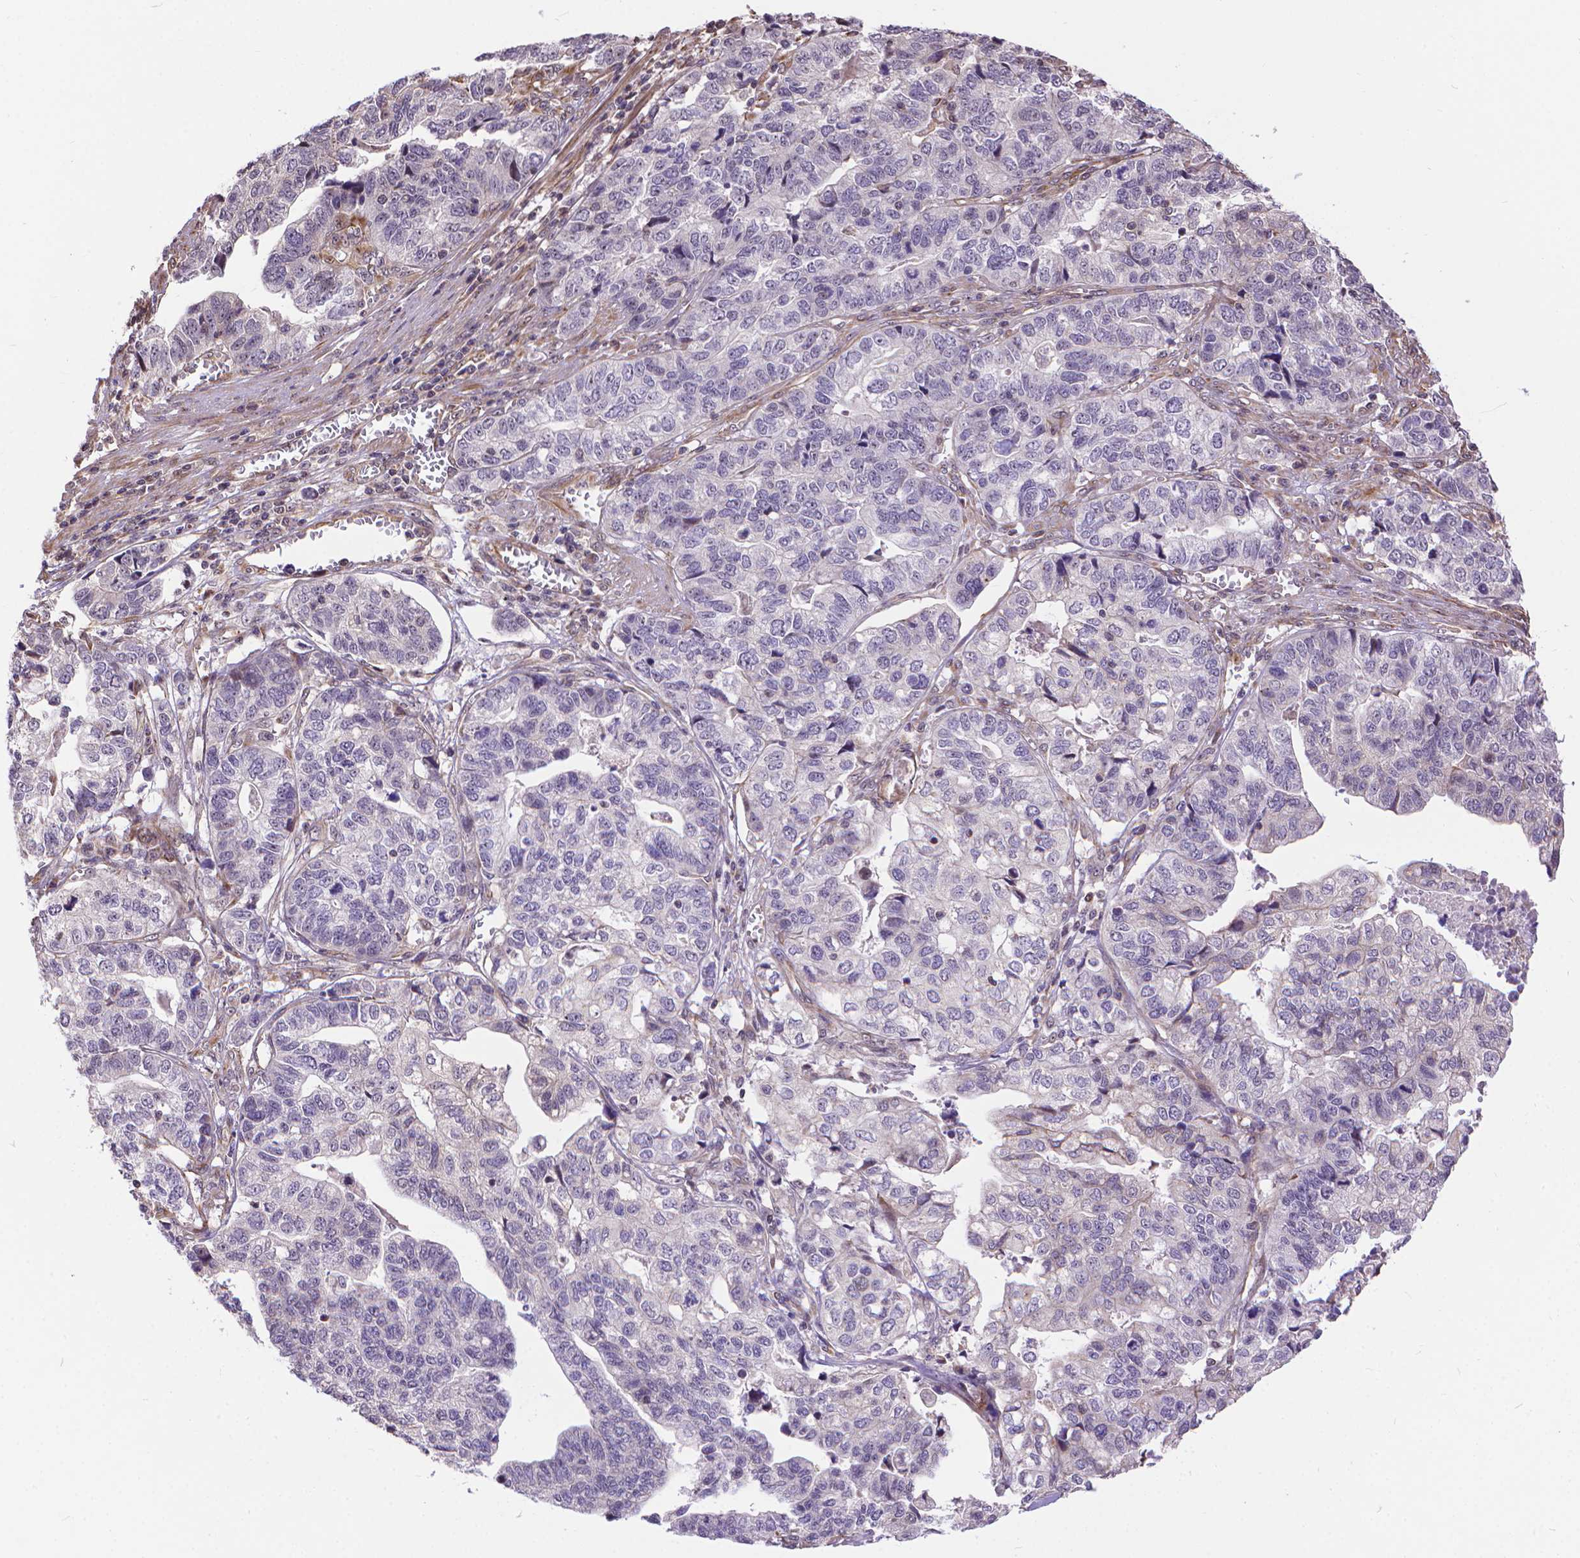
{"staining": {"intensity": "negative", "quantity": "none", "location": "none"}, "tissue": "stomach cancer", "cell_type": "Tumor cells", "image_type": "cancer", "snomed": [{"axis": "morphology", "description": "Adenocarcinoma, NOS"}, {"axis": "topography", "description": "Stomach, upper"}], "caption": "The IHC micrograph has no significant expression in tumor cells of stomach adenocarcinoma tissue.", "gene": "TMEM135", "patient": {"sex": "female", "age": 67}}